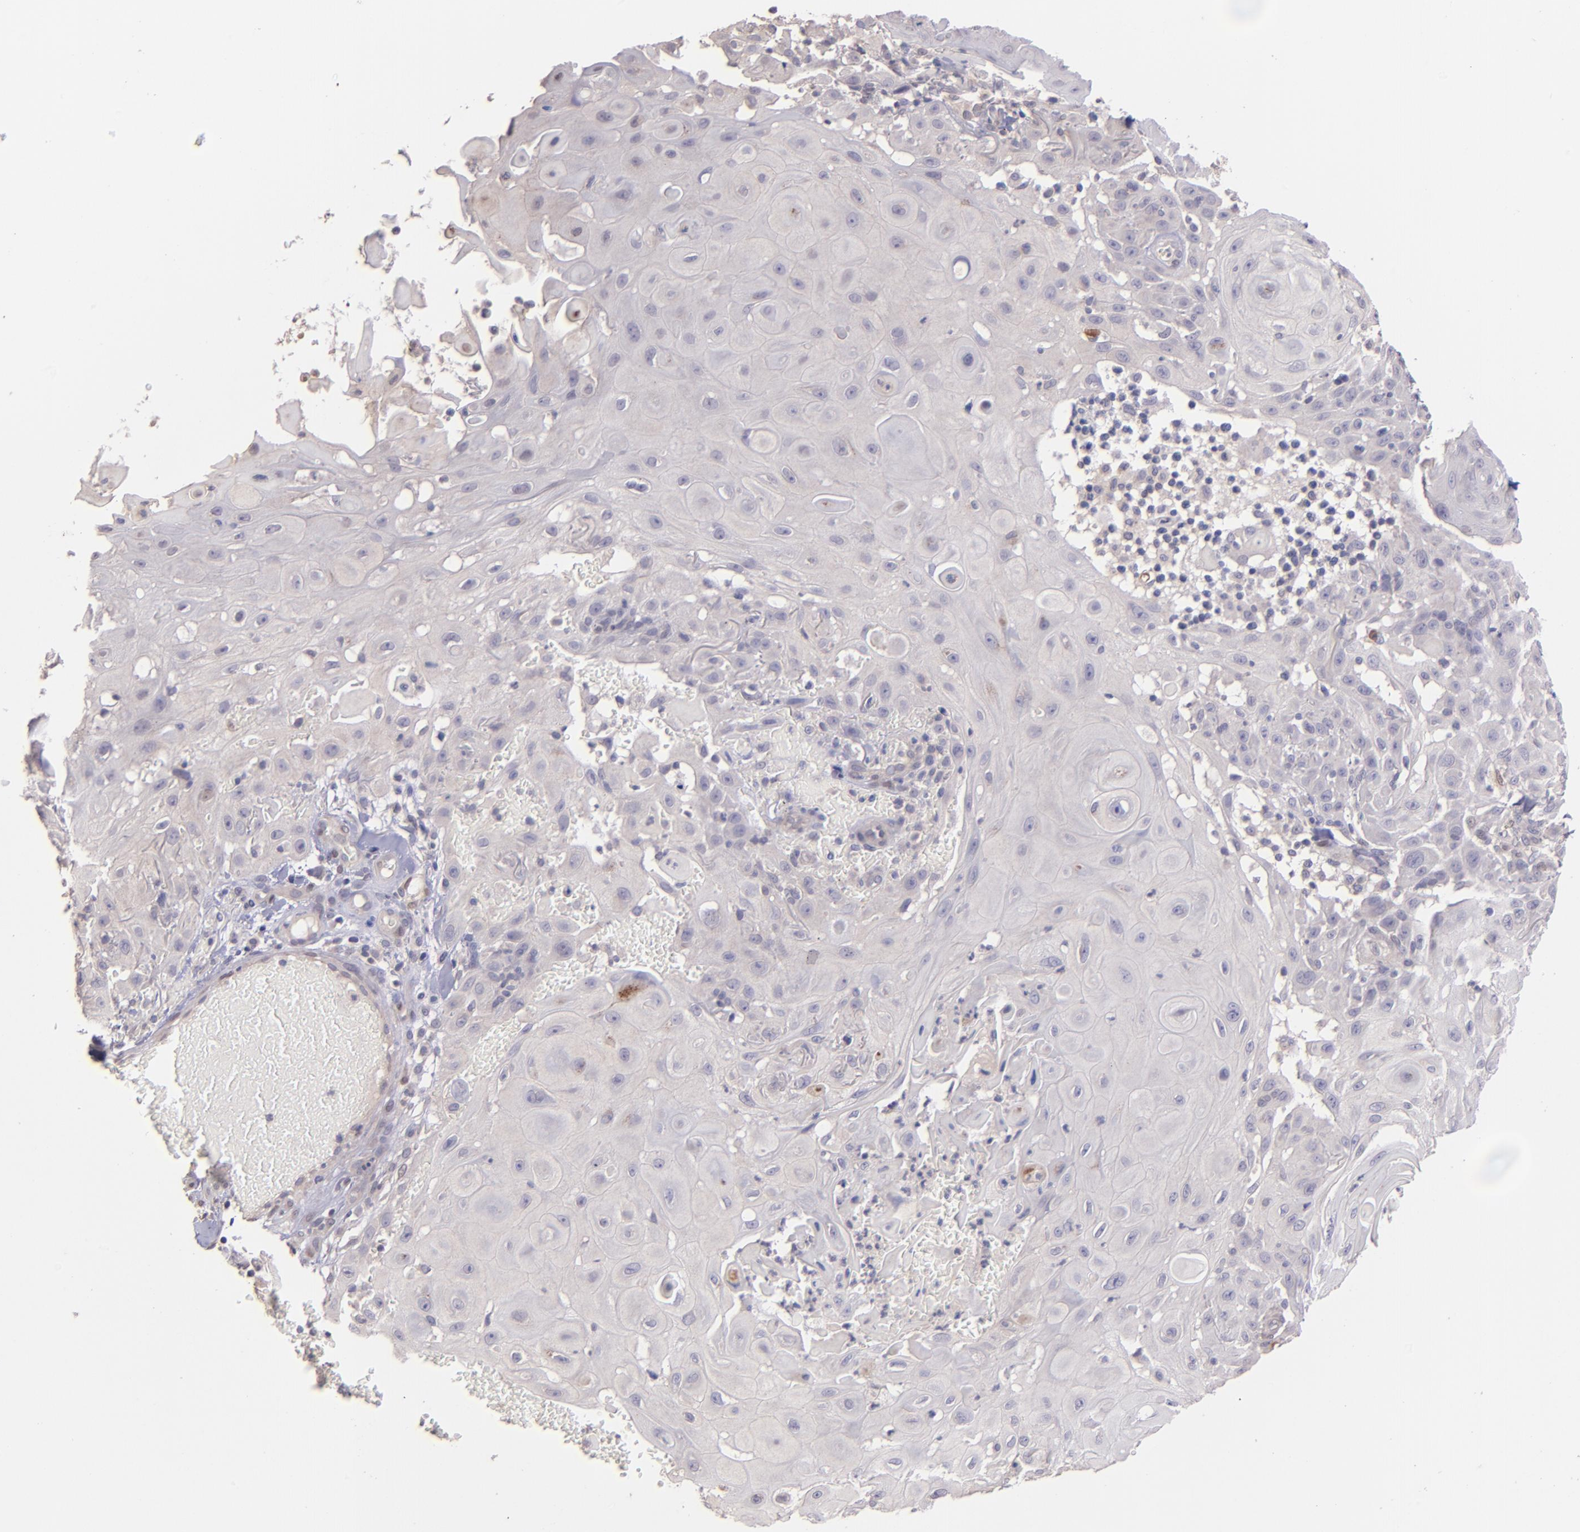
{"staining": {"intensity": "negative", "quantity": "none", "location": "none"}, "tissue": "skin cancer", "cell_type": "Tumor cells", "image_type": "cancer", "snomed": [{"axis": "morphology", "description": "Squamous cell carcinoma, NOS"}, {"axis": "topography", "description": "Skin"}], "caption": "Immunohistochemistry (IHC) histopathology image of neoplastic tissue: human skin cancer (squamous cell carcinoma) stained with DAB shows no significant protein positivity in tumor cells.", "gene": "NUP62CL", "patient": {"sex": "male", "age": 24}}